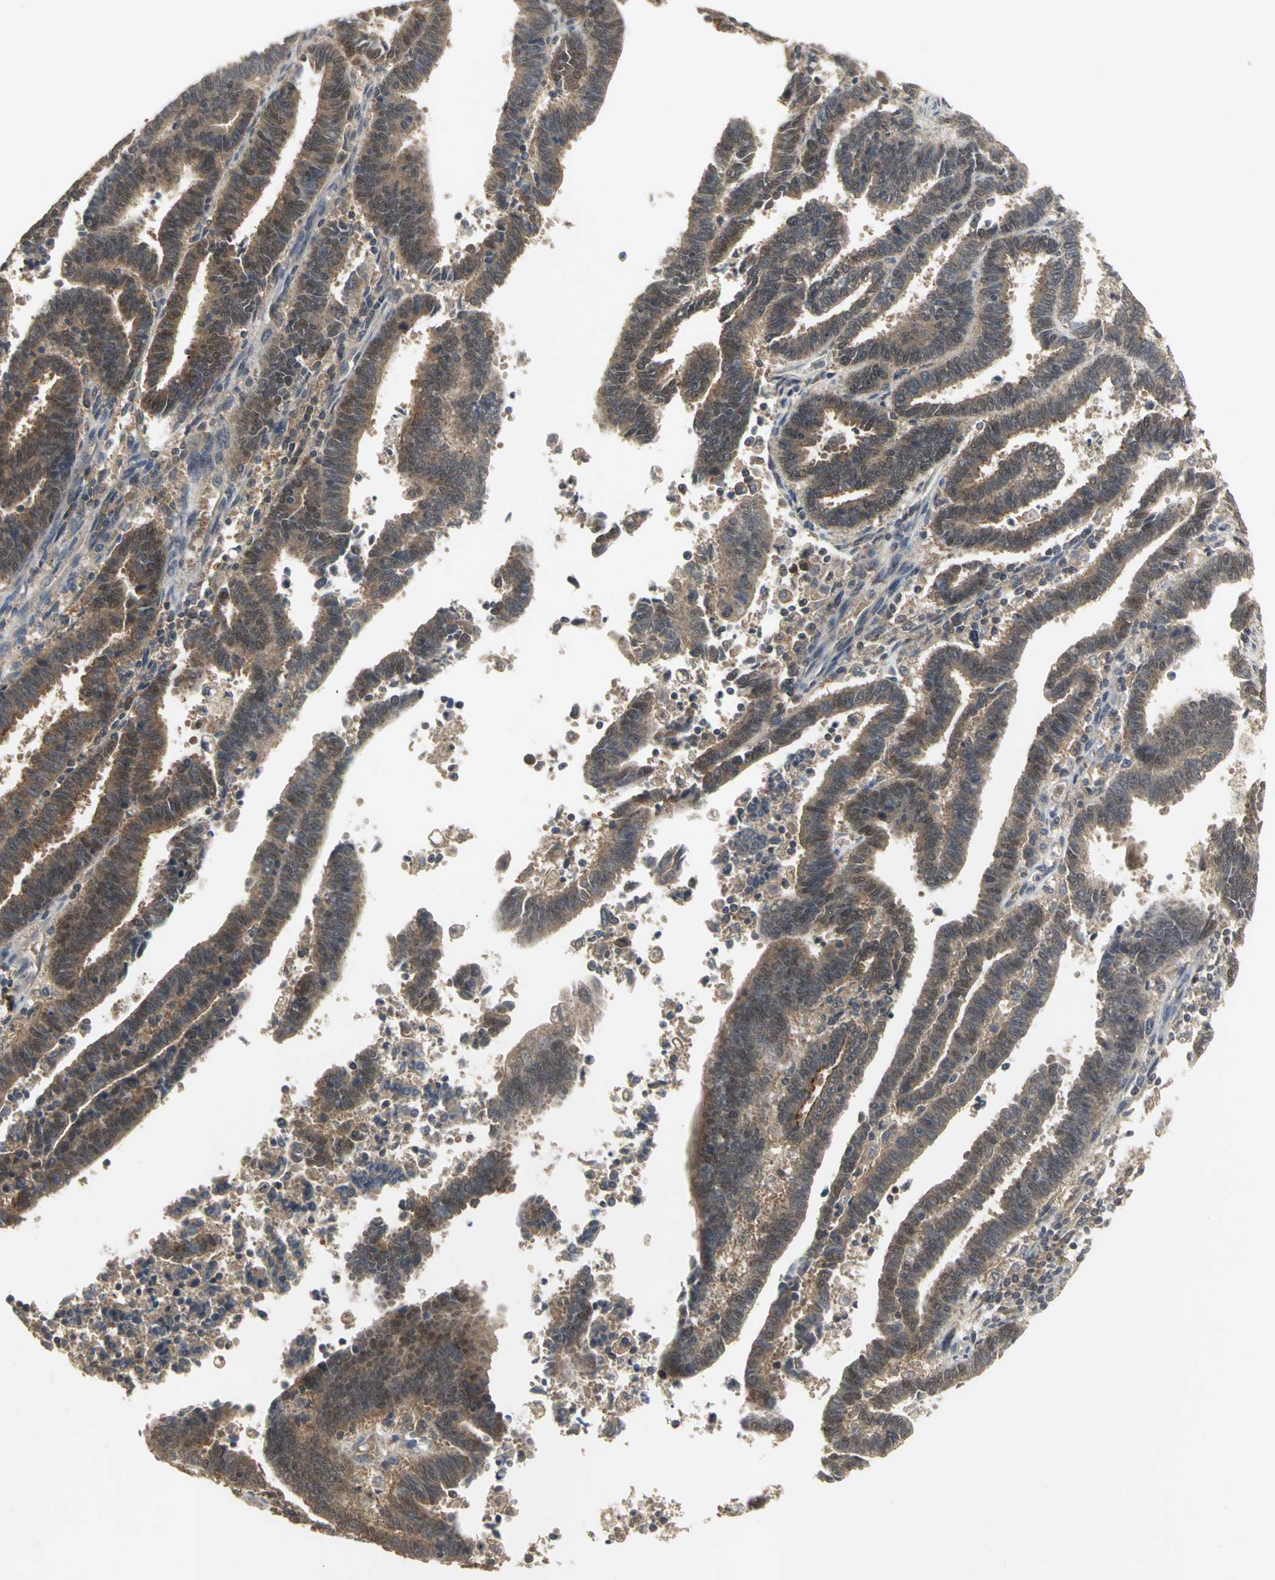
{"staining": {"intensity": "moderate", "quantity": ">75%", "location": "cytoplasmic/membranous,nuclear"}, "tissue": "endometrial cancer", "cell_type": "Tumor cells", "image_type": "cancer", "snomed": [{"axis": "morphology", "description": "Adenocarcinoma, NOS"}, {"axis": "topography", "description": "Uterus"}], "caption": "An IHC histopathology image of neoplastic tissue is shown. Protein staining in brown highlights moderate cytoplasmic/membranous and nuclear positivity in endometrial cancer (adenocarcinoma) within tumor cells.", "gene": "KEAP1", "patient": {"sex": "female", "age": 83}}